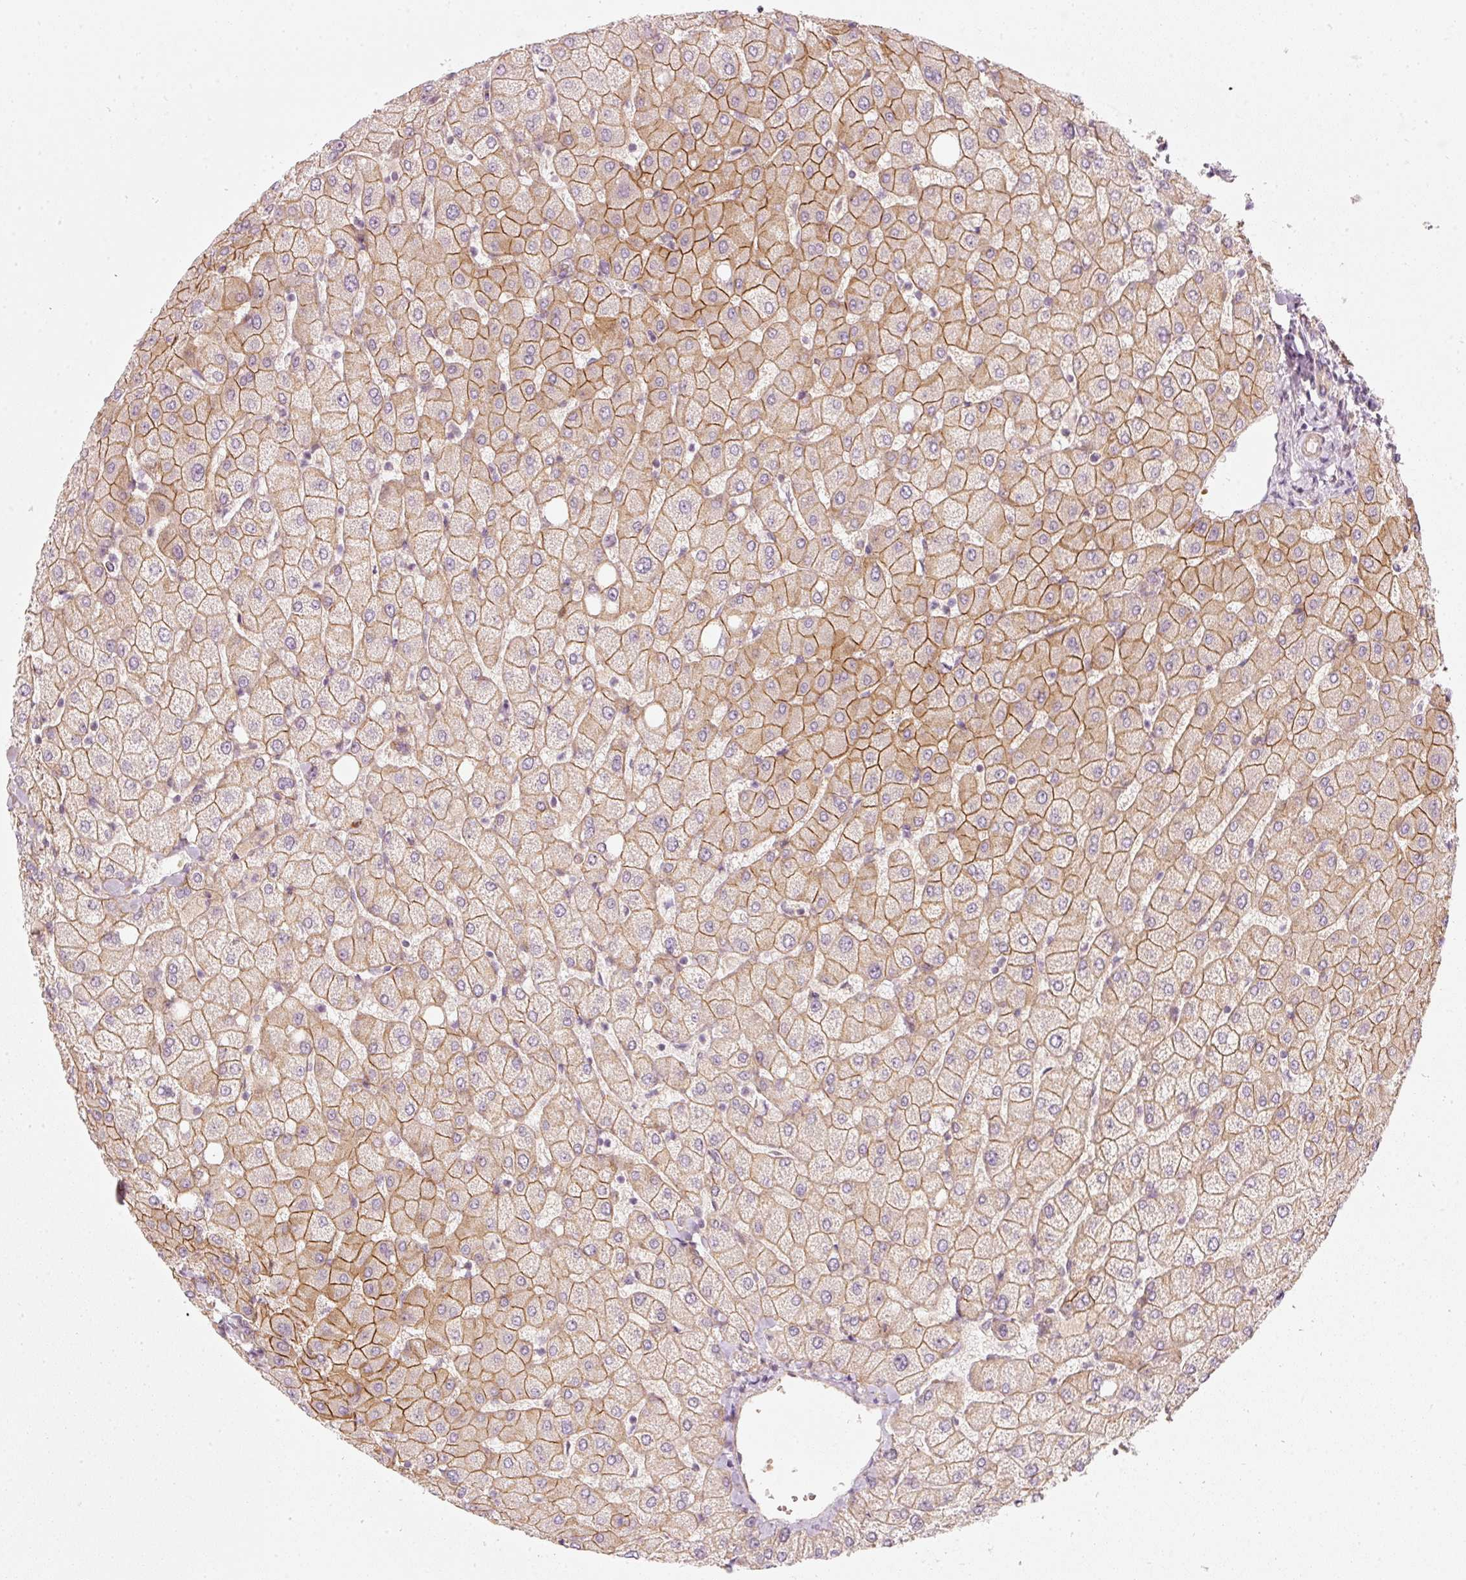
{"staining": {"intensity": "weak", "quantity": ">75%", "location": "cytoplasmic/membranous"}, "tissue": "liver", "cell_type": "Cholangiocytes", "image_type": "normal", "snomed": [{"axis": "morphology", "description": "Normal tissue, NOS"}, {"axis": "topography", "description": "Liver"}], "caption": "IHC image of normal liver stained for a protein (brown), which shows low levels of weak cytoplasmic/membranous staining in about >75% of cholangiocytes.", "gene": "KCNQ1", "patient": {"sex": "female", "age": 54}}